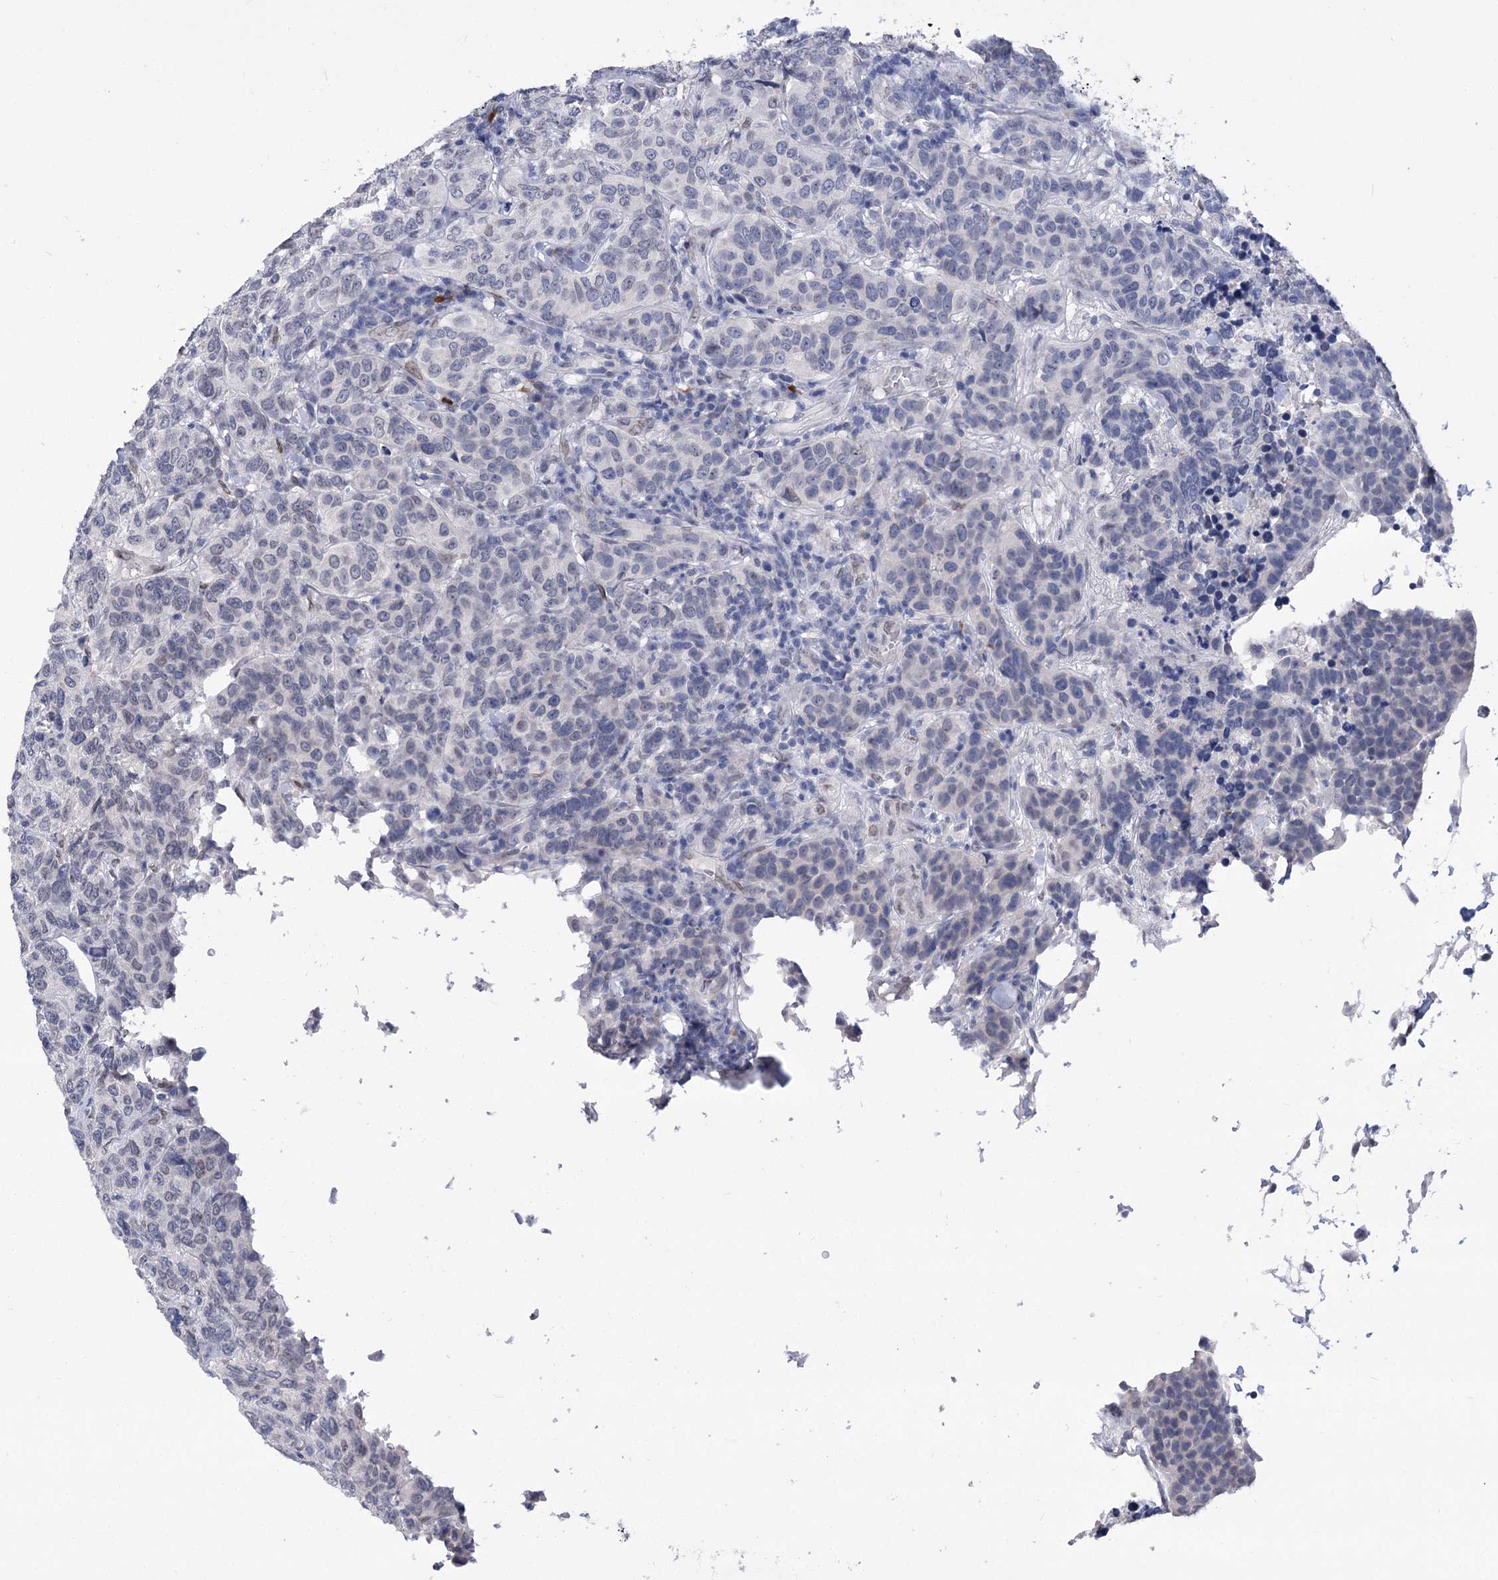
{"staining": {"intensity": "negative", "quantity": "none", "location": "none"}, "tissue": "breast cancer", "cell_type": "Tumor cells", "image_type": "cancer", "snomed": [{"axis": "morphology", "description": "Duct carcinoma"}, {"axis": "topography", "description": "Breast"}], "caption": "A high-resolution photomicrograph shows IHC staining of breast cancer, which displays no significant staining in tumor cells. (DAB (3,3'-diaminobenzidine) IHC, high magnification).", "gene": "TMEM201", "patient": {"sex": "female", "age": 55}}